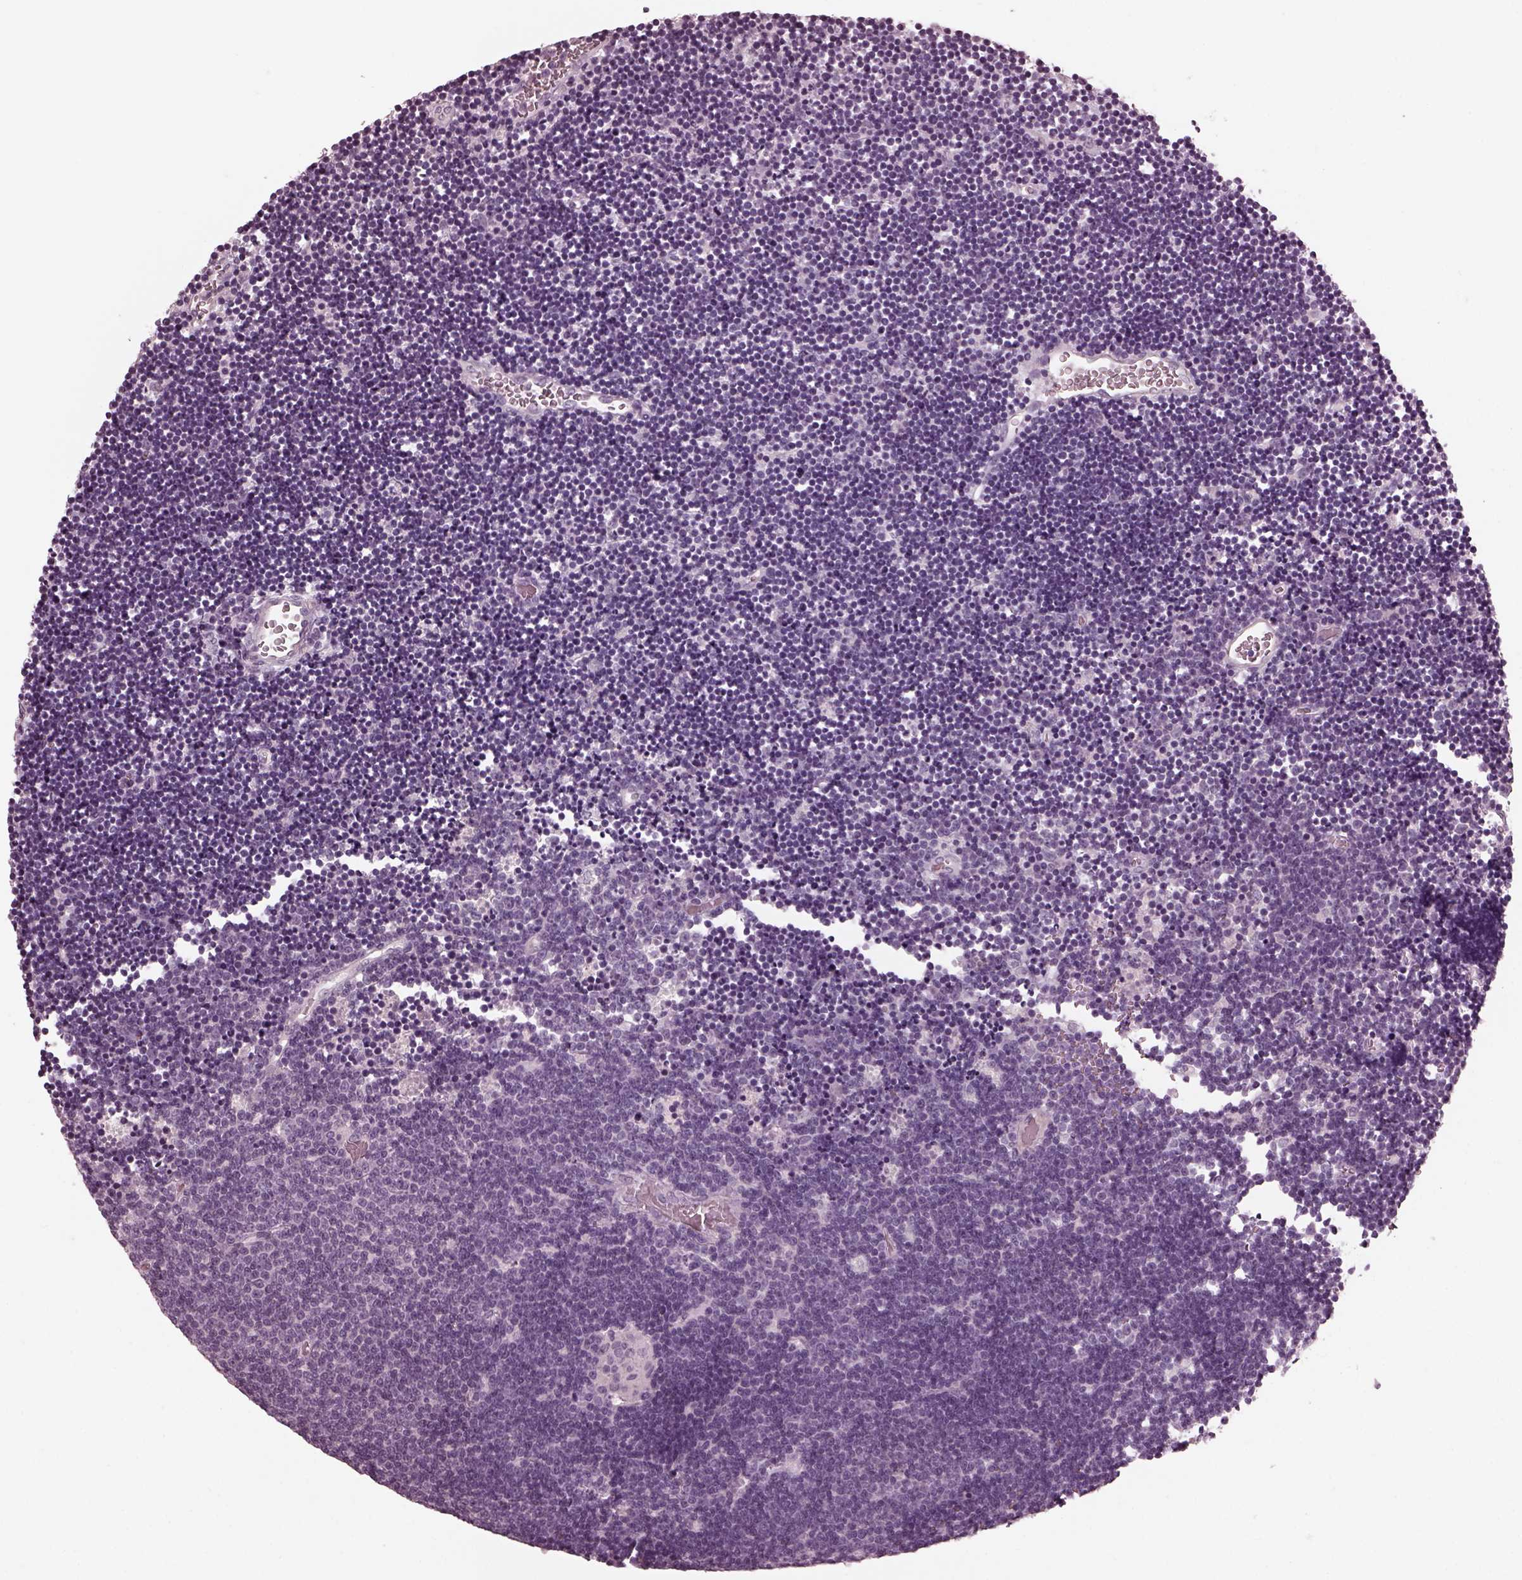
{"staining": {"intensity": "negative", "quantity": "none", "location": "none"}, "tissue": "lymphoma", "cell_type": "Tumor cells", "image_type": "cancer", "snomed": [{"axis": "morphology", "description": "Malignant lymphoma, non-Hodgkin's type, Low grade"}, {"axis": "topography", "description": "Brain"}], "caption": "IHC of human lymphoma demonstrates no positivity in tumor cells.", "gene": "CGA", "patient": {"sex": "female", "age": 66}}